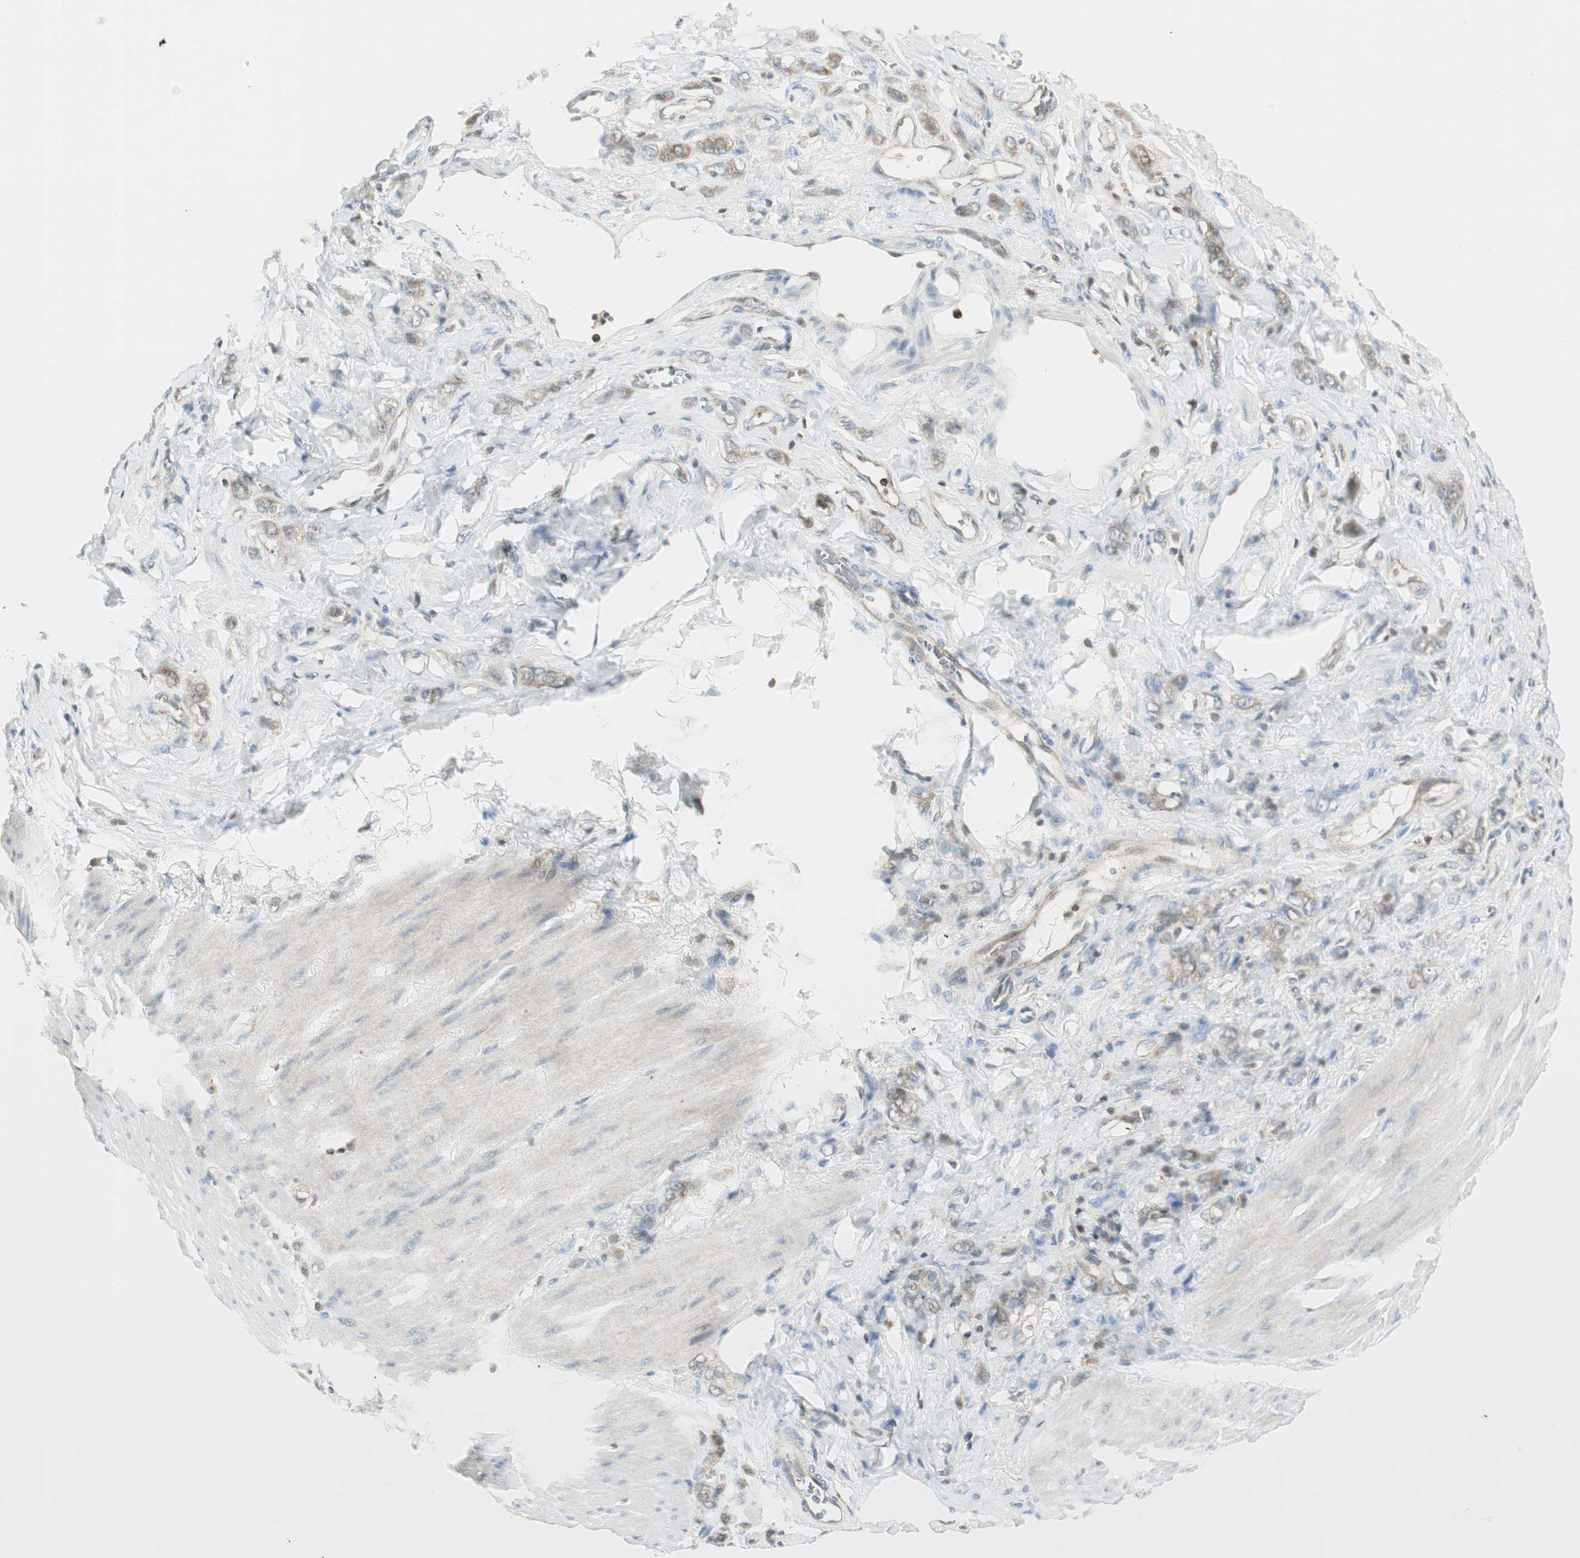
{"staining": {"intensity": "moderate", "quantity": ">75%", "location": "cytoplasmic/membranous"}, "tissue": "stomach cancer", "cell_type": "Tumor cells", "image_type": "cancer", "snomed": [{"axis": "morphology", "description": "Adenocarcinoma, NOS"}, {"axis": "topography", "description": "Stomach"}], "caption": "Protein staining displays moderate cytoplasmic/membranous positivity in about >75% of tumor cells in stomach cancer. (DAB IHC, brown staining for protein, blue staining for nuclei).", "gene": "PPP1CA", "patient": {"sex": "male", "age": 82}}